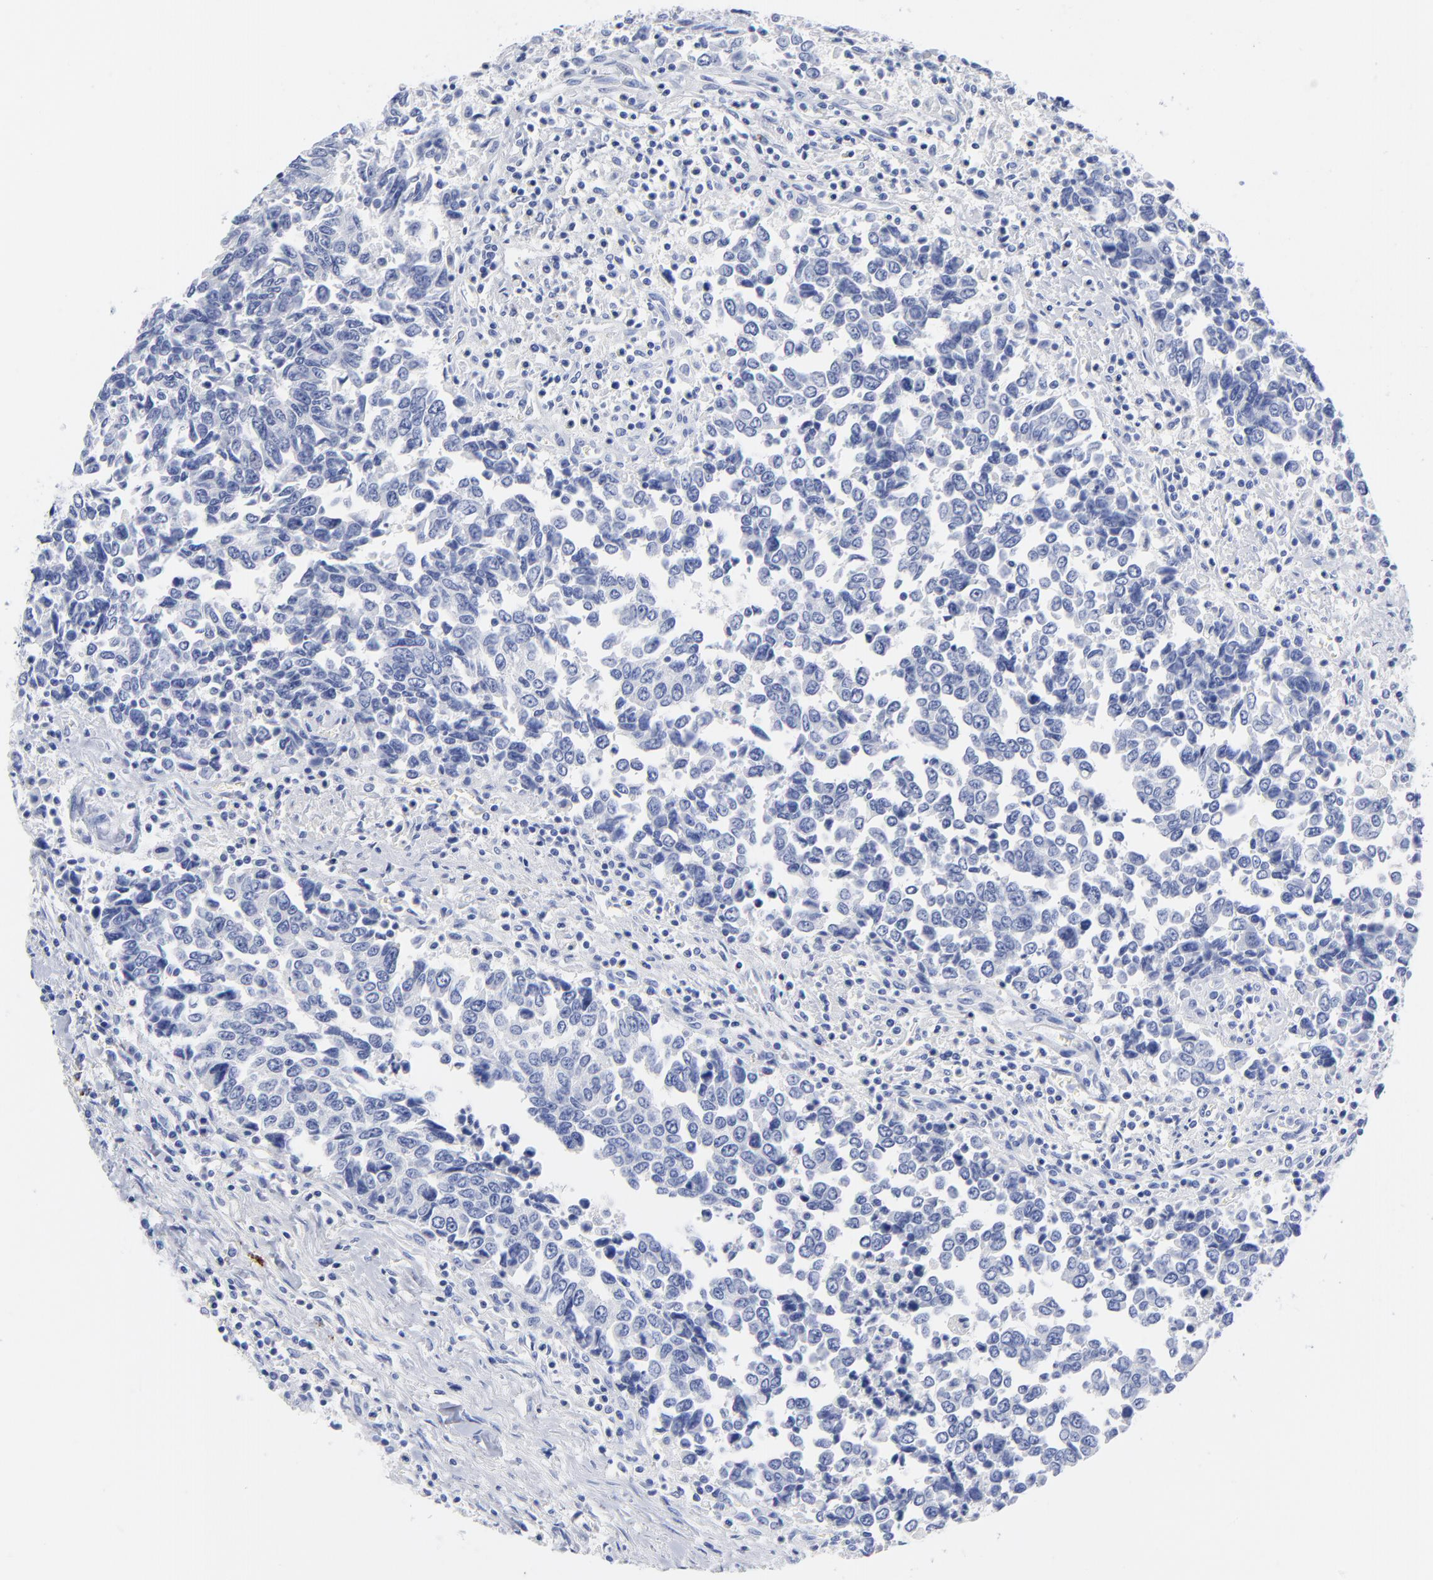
{"staining": {"intensity": "negative", "quantity": "none", "location": "none"}, "tissue": "urothelial cancer", "cell_type": "Tumor cells", "image_type": "cancer", "snomed": [{"axis": "morphology", "description": "Urothelial carcinoma, High grade"}, {"axis": "topography", "description": "Urinary bladder"}], "caption": "A photomicrograph of human urothelial carcinoma (high-grade) is negative for staining in tumor cells. (Immunohistochemistry (ihc), brightfield microscopy, high magnification).", "gene": "ACY1", "patient": {"sex": "male", "age": 86}}